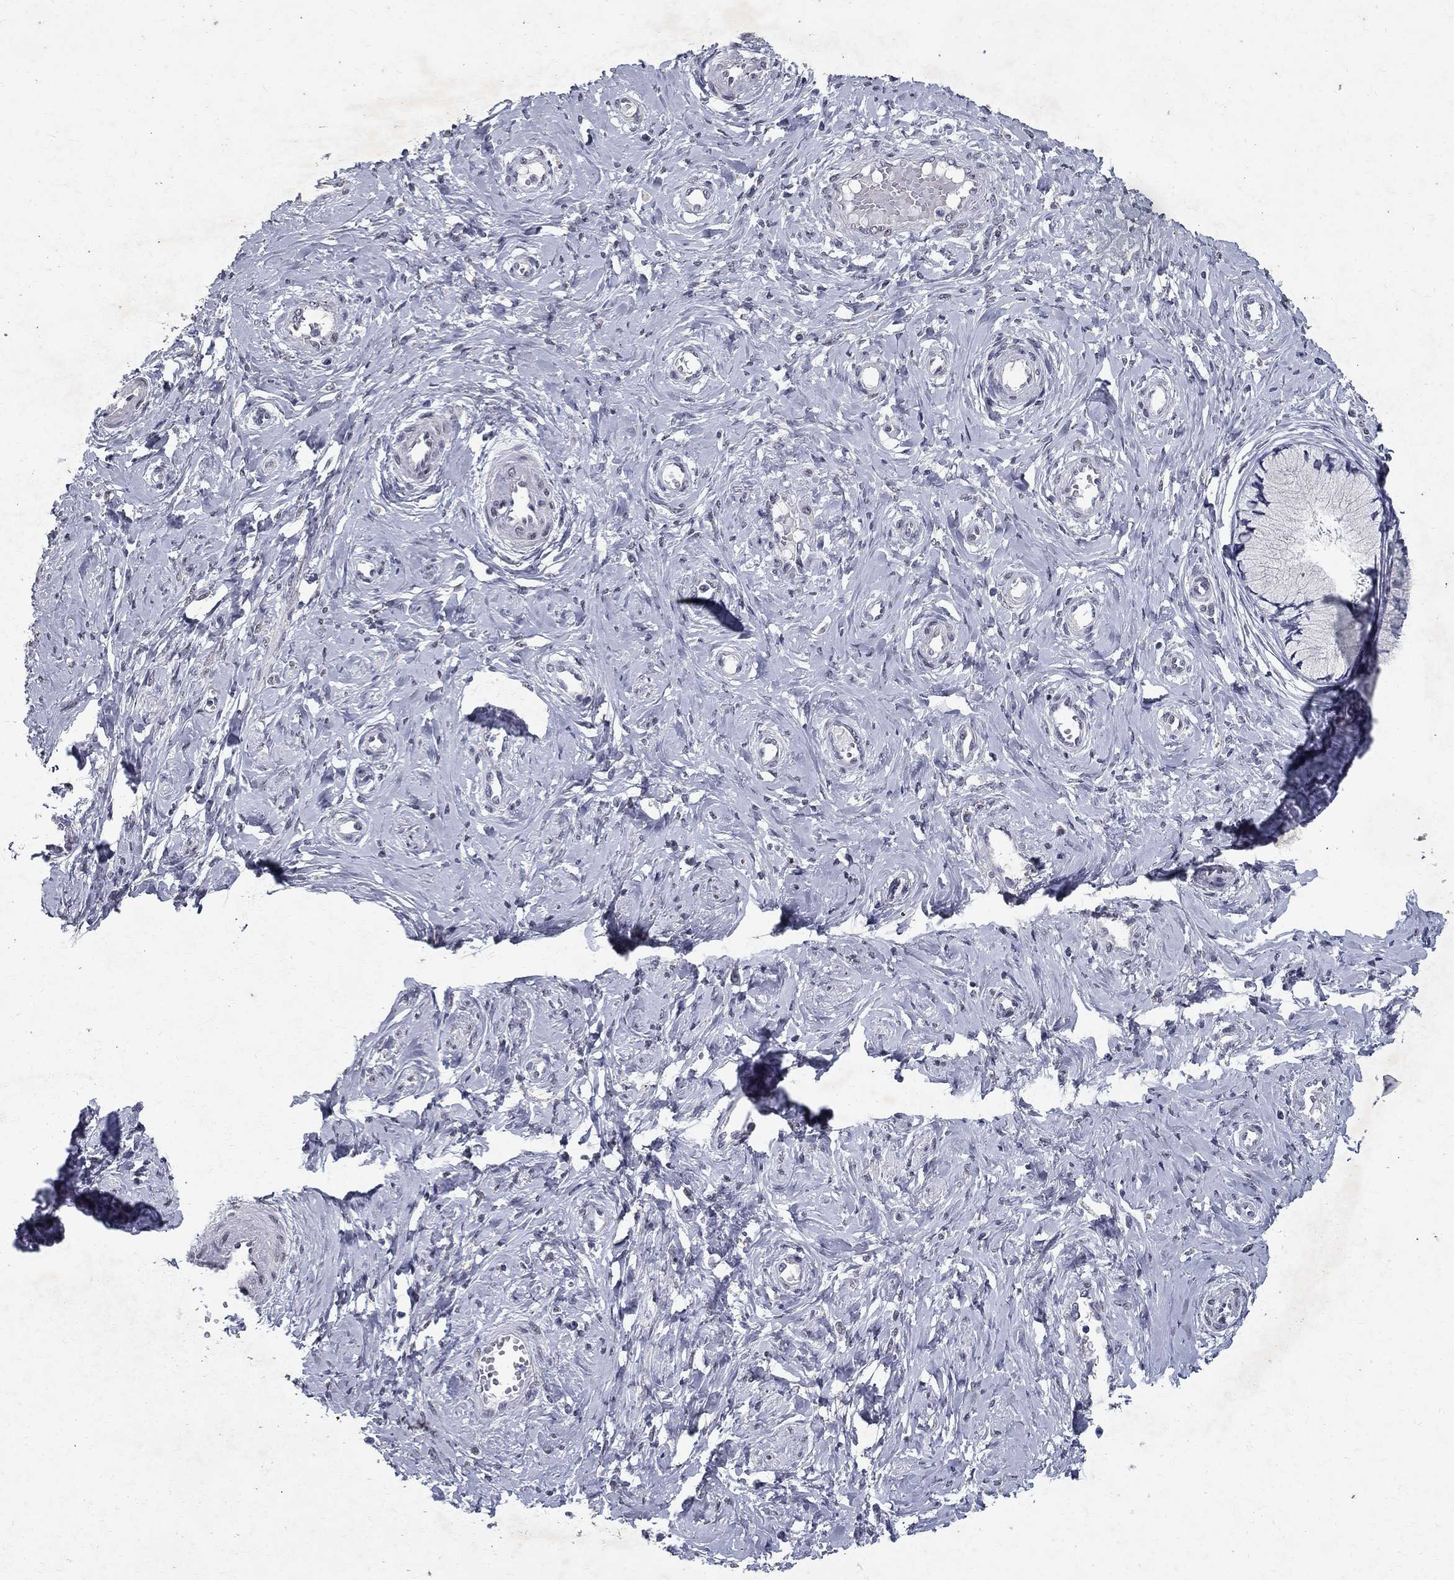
{"staining": {"intensity": "negative", "quantity": "none", "location": "none"}, "tissue": "cervix", "cell_type": "Glandular cells", "image_type": "normal", "snomed": [{"axis": "morphology", "description": "Normal tissue, NOS"}, {"axis": "topography", "description": "Cervix"}], "caption": "This micrograph is of benign cervix stained with immunohistochemistry to label a protein in brown with the nuclei are counter-stained blue. There is no positivity in glandular cells.", "gene": "RBFOX1", "patient": {"sex": "female", "age": 37}}